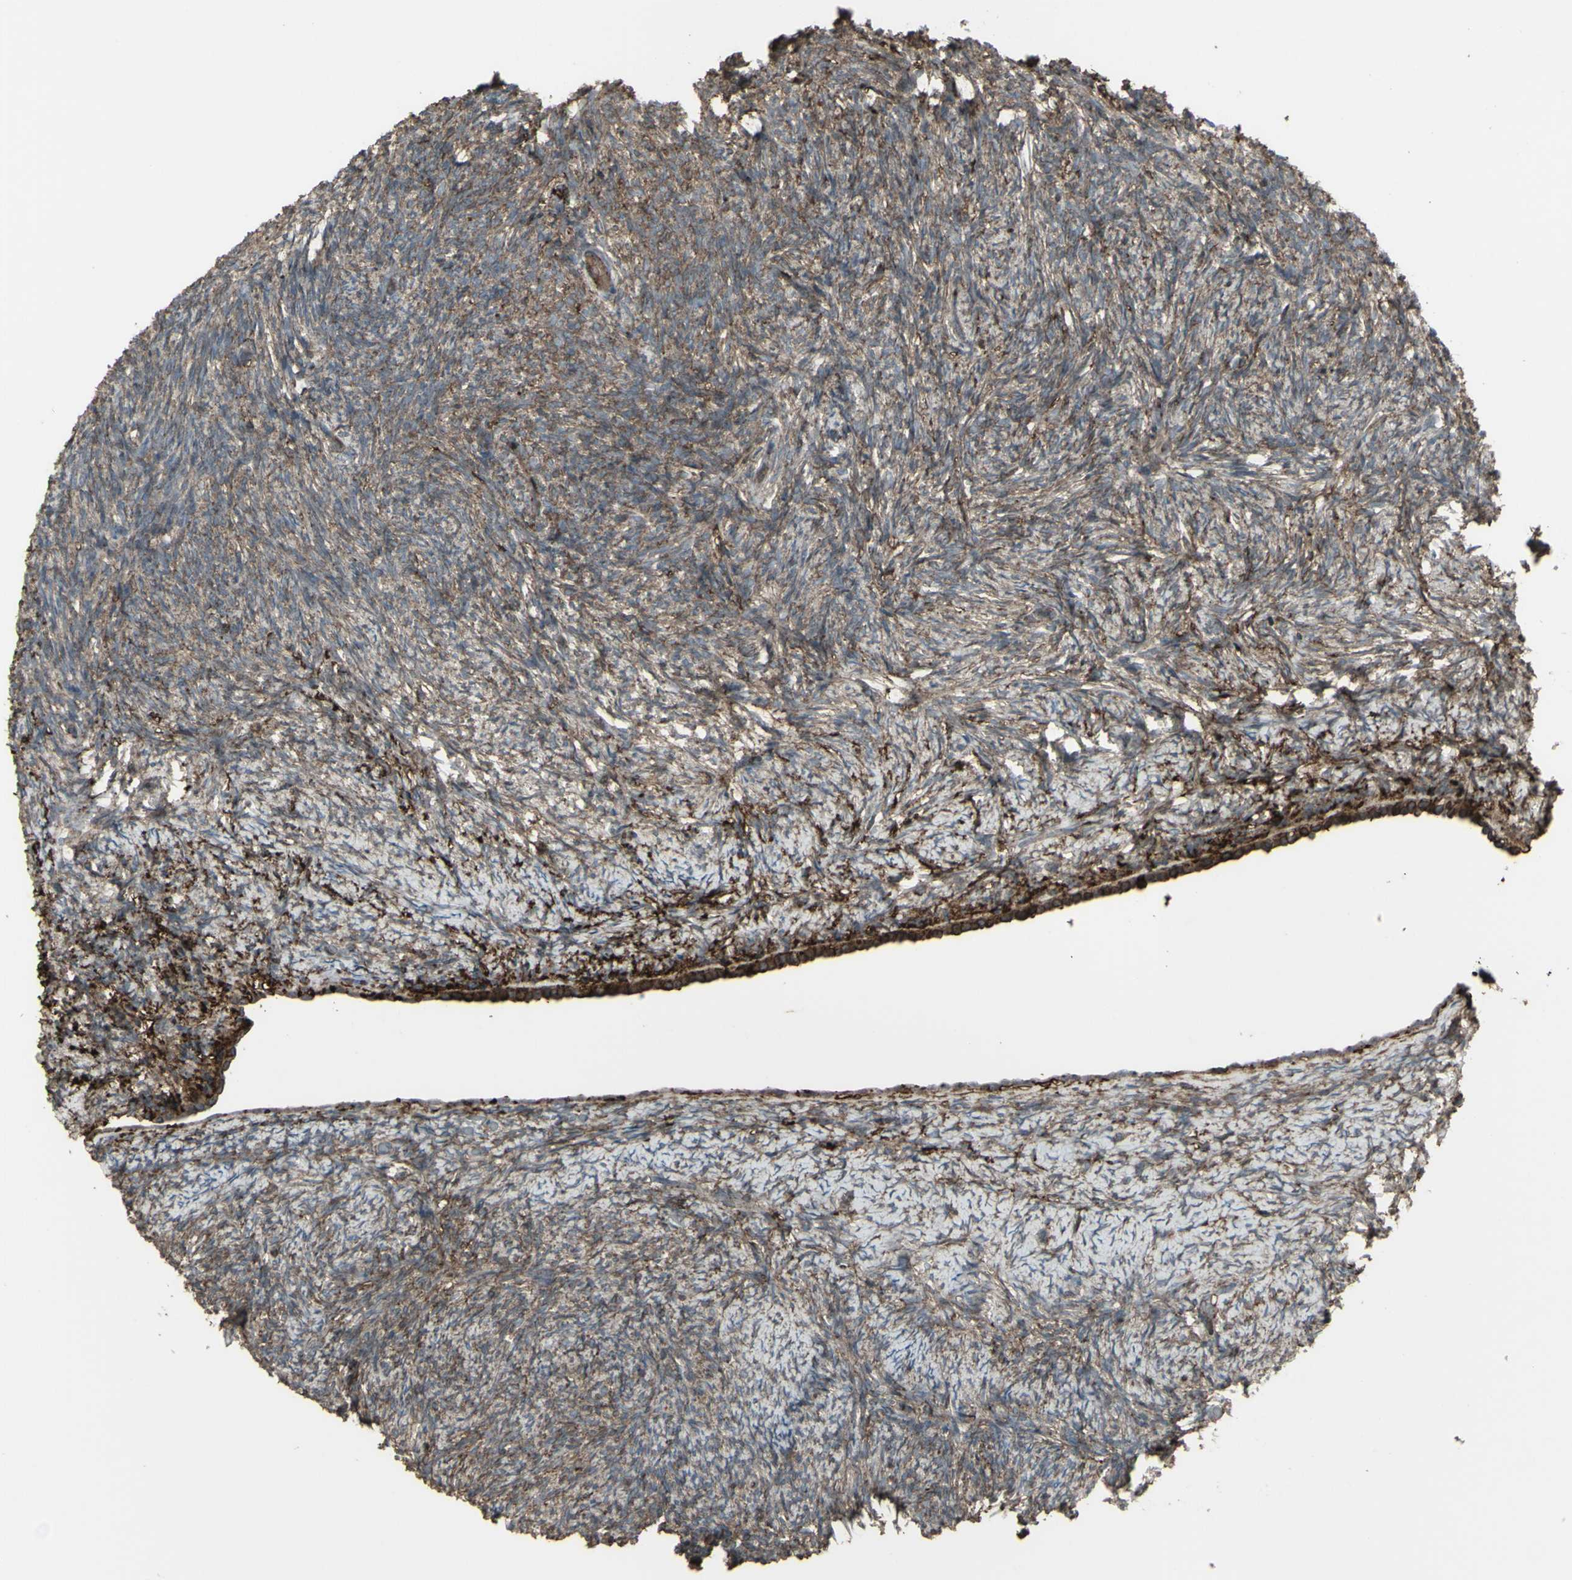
{"staining": {"intensity": "moderate", "quantity": "25%-75%", "location": "cytoplasmic/membranous"}, "tissue": "ovary", "cell_type": "Ovarian stroma cells", "image_type": "normal", "snomed": [{"axis": "morphology", "description": "Normal tissue, NOS"}, {"axis": "topography", "description": "Ovary"}], "caption": "Unremarkable ovary exhibits moderate cytoplasmic/membranous positivity in approximately 25%-75% of ovarian stroma cells.", "gene": "SMO", "patient": {"sex": "female", "age": 60}}